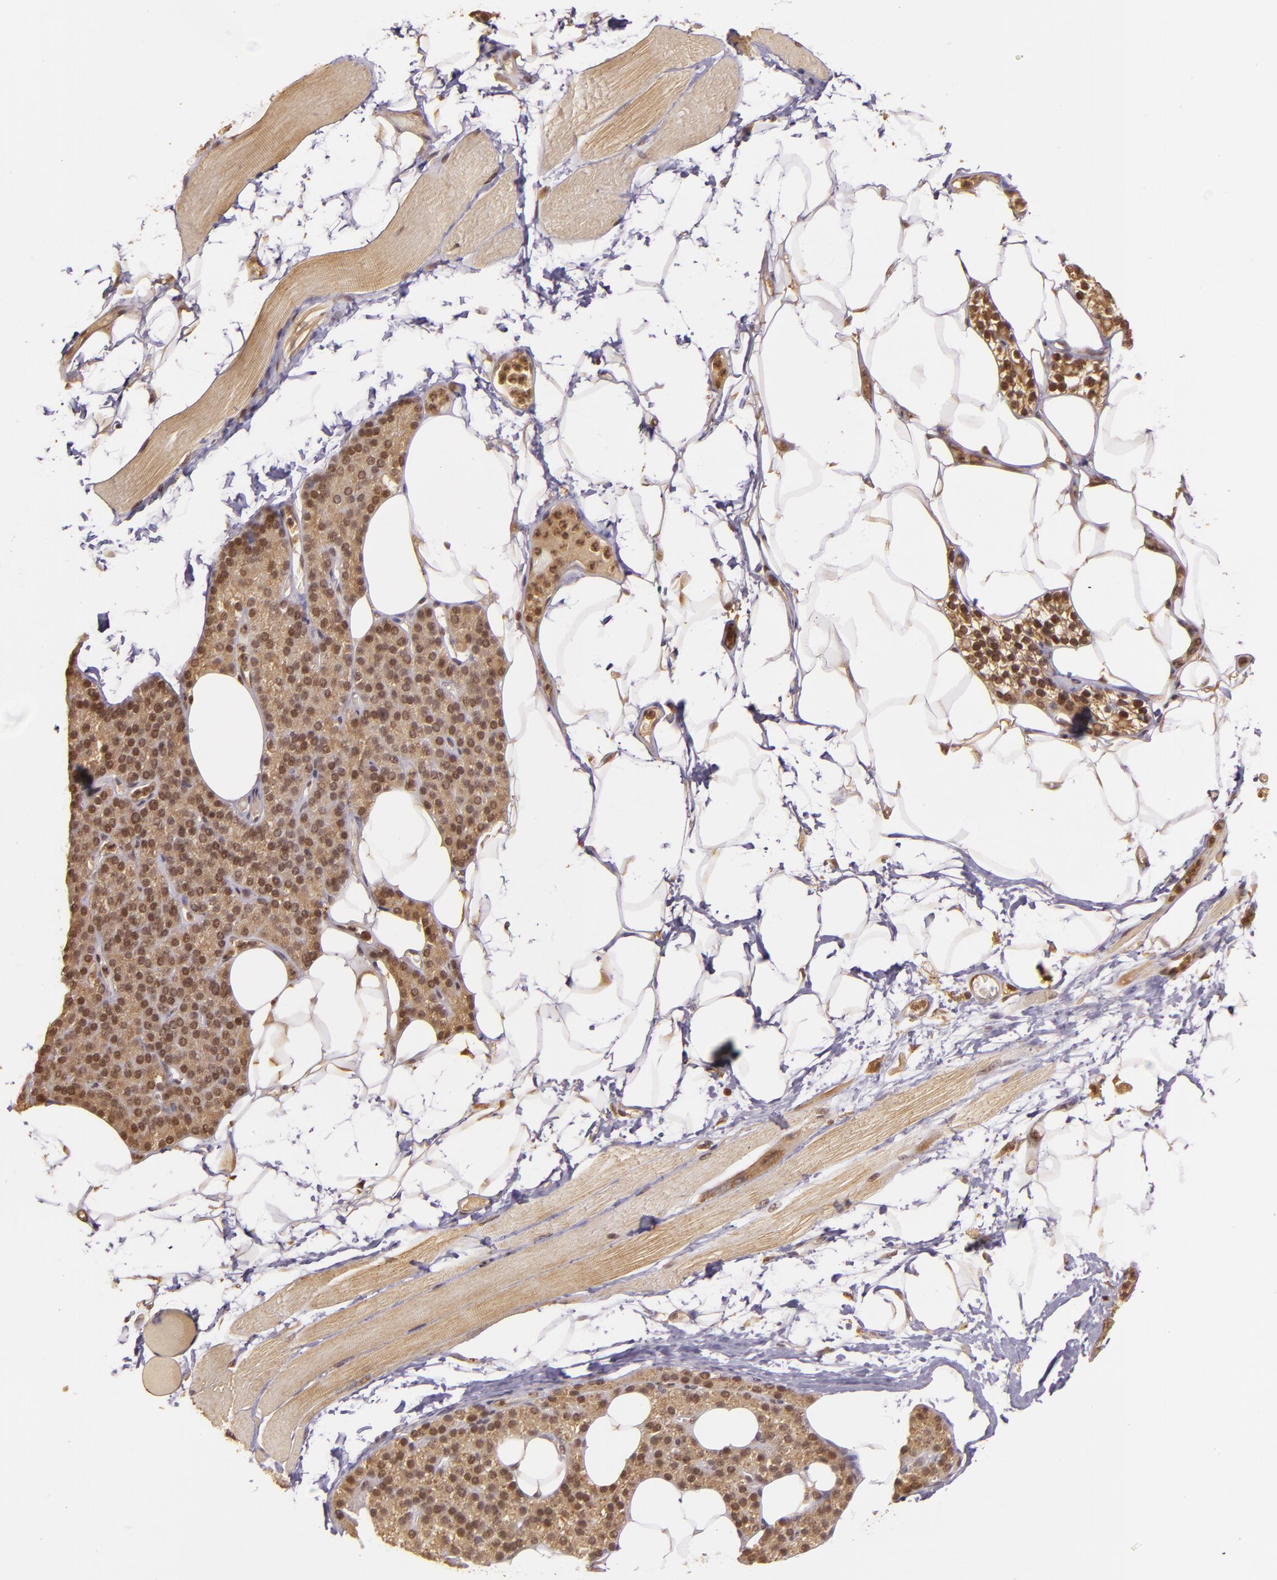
{"staining": {"intensity": "weak", "quantity": ">75%", "location": "cytoplasmic/membranous"}, "tissue": "skeletal muscle", "cell_type": "Myocytes", "image_type": "normal", "snomed": [{"axis": "morphology", "description": "Normal tissue, NOS"}, {"axis": "topography", "description": "Skeletal muscle"}, {"axis": "topography", "description": "Parathyroid gland"}], "caption": "High-power microscopy captured an immunohistochemistry (IHC) micrograph of normal skeletal muscle, revealing weak cytoplasmic/membranous positivity in approximately >75% of myocytes. (brown staining indicates protein expression, while blue staining denotes nuclei).", "gene": "TXNRD2", "patient": {"sex": "female", "age": 37}}